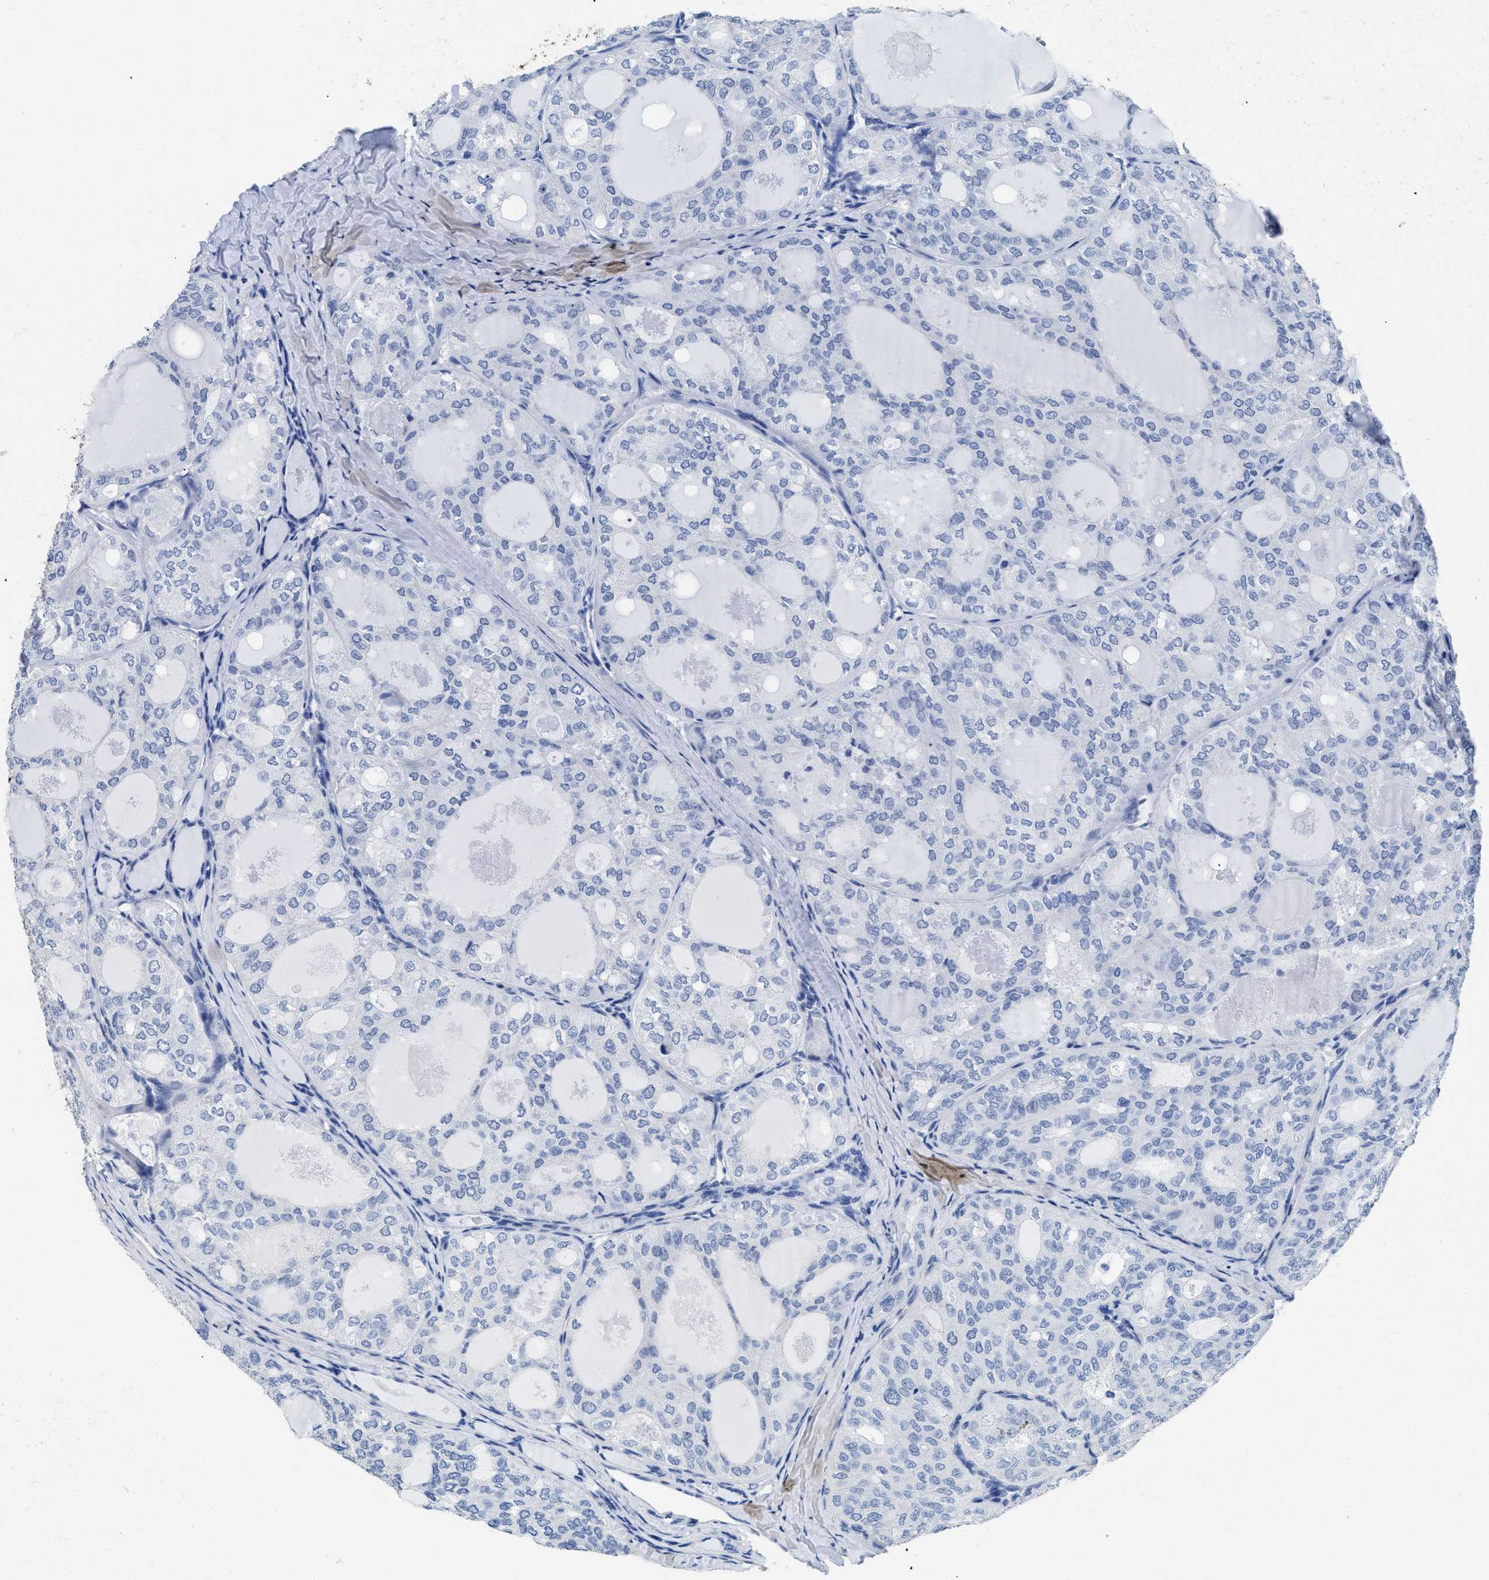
{"staining": {"intensity": "negative", "quantity": "none", "location": "none"}, "tissue": "thyroid cancer", "cell_type": "Tumor cells", "image_type": "cancer", "snomed": [{"axis": "morphology", "description": "Follicular adenoma carcinoma, NOS"}, {"axis": "topography", "description": "Thyroid gland"}], "caption": "High magnification brightfield microscopy of thyroid follicular adenoma carcinoma stained with DAB (brown) and counterstained with hematoxylin (blue): tumor cells show no significant staining.", "gene": "DLC1", "patient": {"sex": "male", "age": 75}}